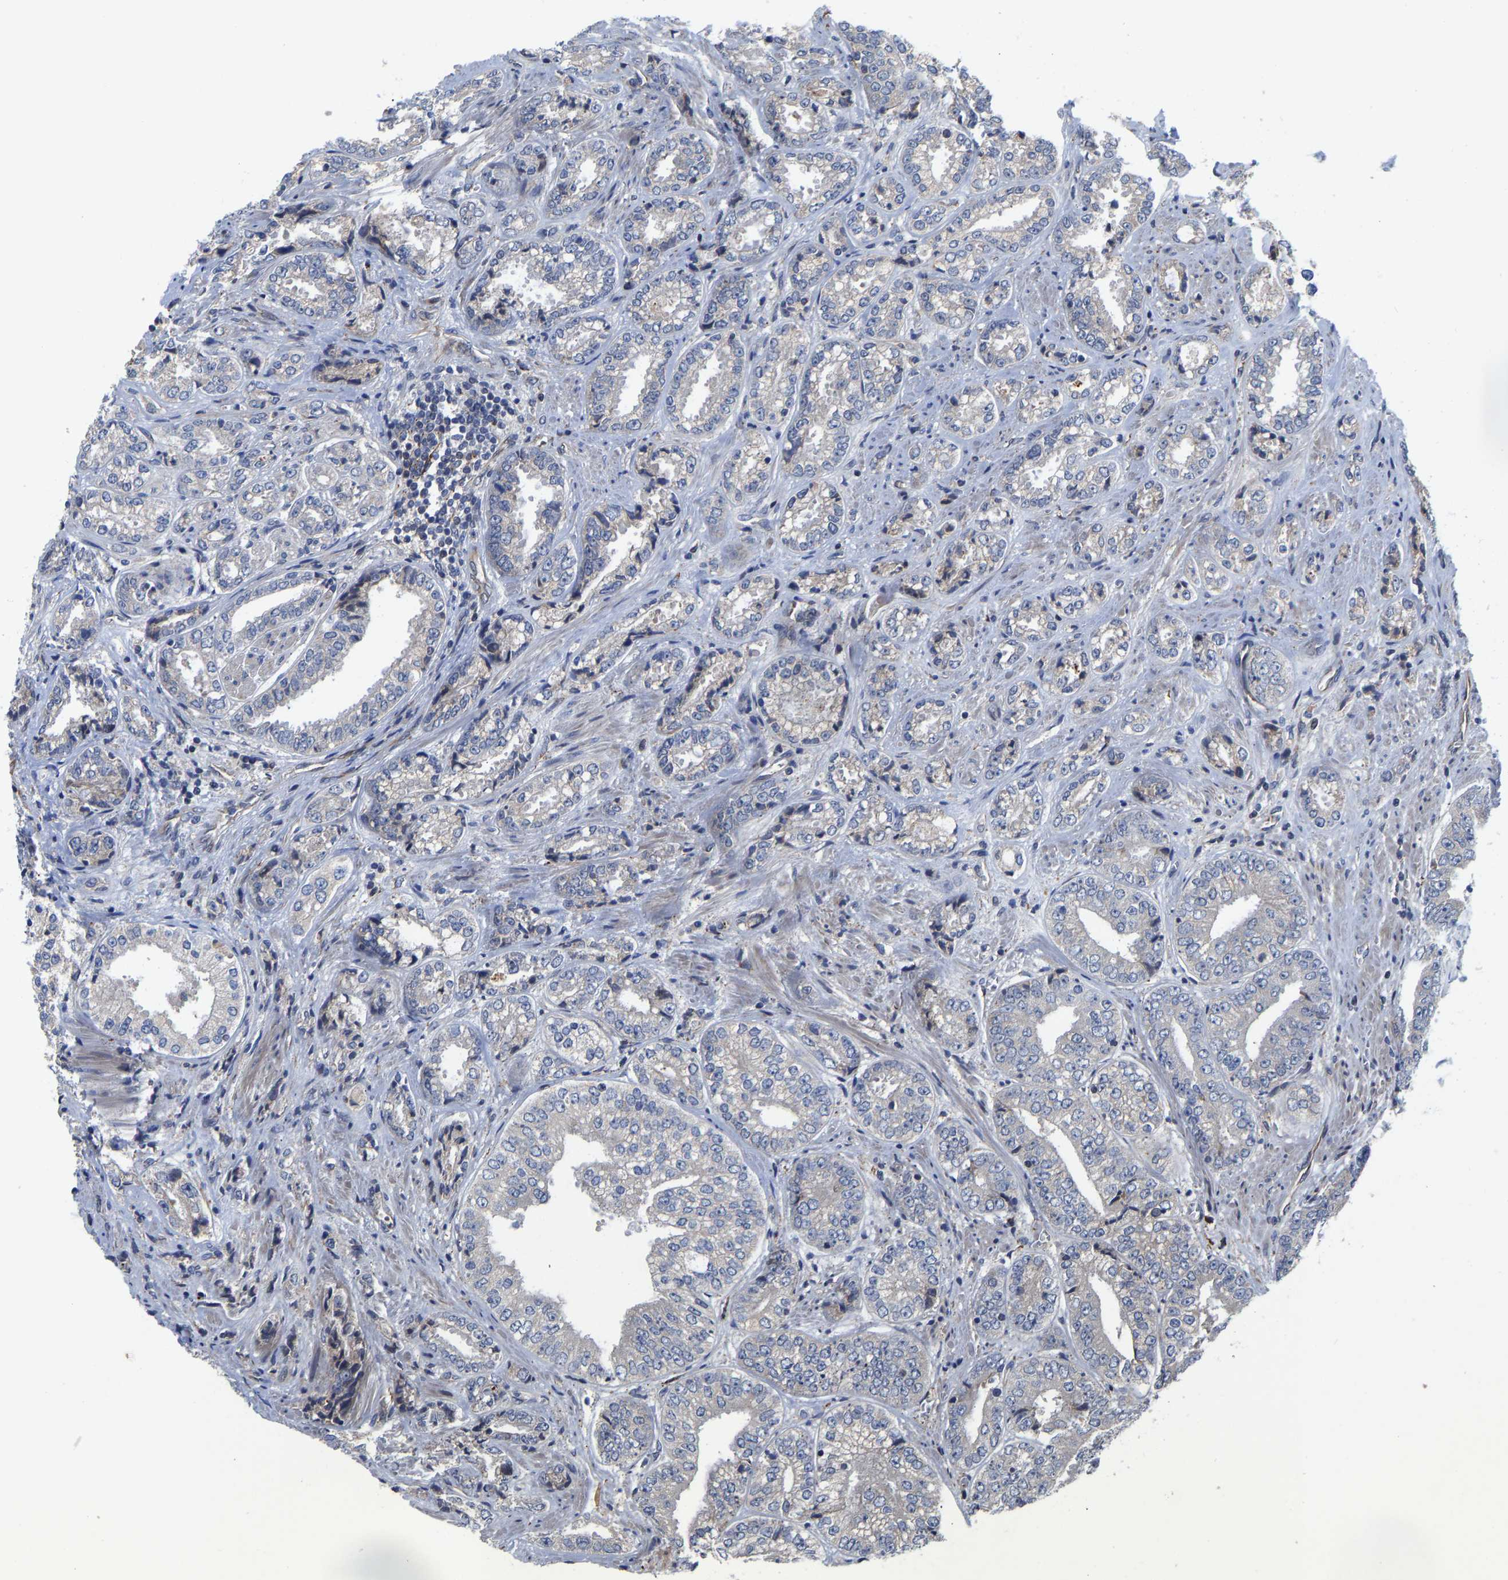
{"staining": {"intensity": "negative", "quantity": "none", "location": "none"}, "tissue": "prostate cancer", "cell_type": "Tumor cells", "image_type": "cancer", "snomed": [{"axis": "morphology", "description": "Adenocarcinoma, High grade"}, {"axis": "topography", "description": "Prostate"}], "caption": "The immunohistochemistry (IHC) micrograph has no significant expression in tumor cells of prostate high-grade adenocarcinoma tissue.", "gene": "FRRS1", "patient": {"sex": "male", "age": 61}}